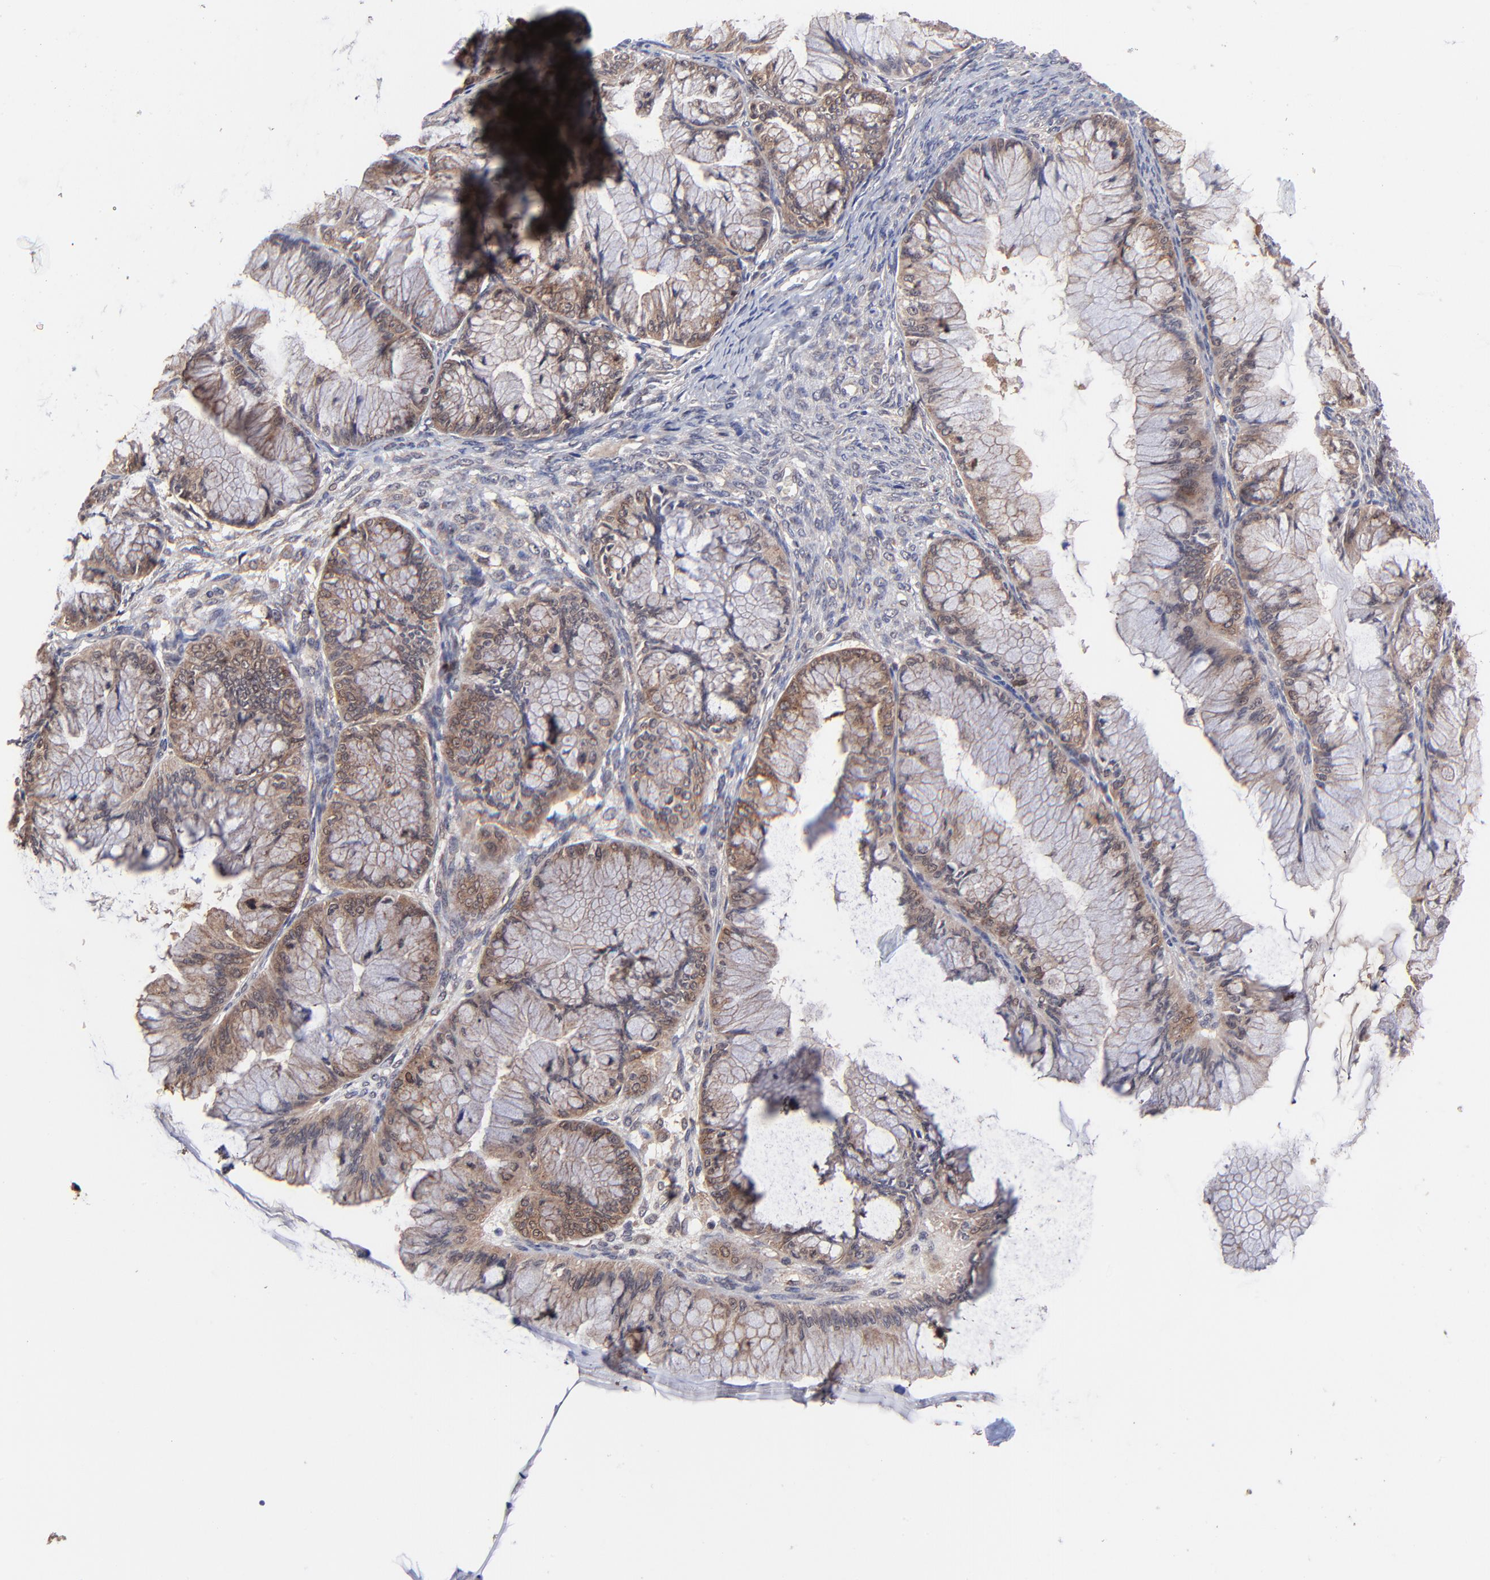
{"staining": {"intensity": "moderate", "quantity": ">75%", "location": "cytoplasmic/membranous"}, "tissue": "ovarian cancer", "cell_type": "Tumor cells", "image_type": "cancer", "snomed": [{"axis": "morphology", "description": "Cystadenocarcinoma, mucinous, NOS"}, {"axis": "topography", "description": "Ovary"}], "caption": "Approximately >75% of tumor cells in human ovarian mucinous cystadenocarcinoma exhibit moderate cytoplasmic/membranous protein expression as visualized by brown immunohistochemical staining.", "gene": "BAIAP2L2", "patient": {"sex": "female", "age": 63}}